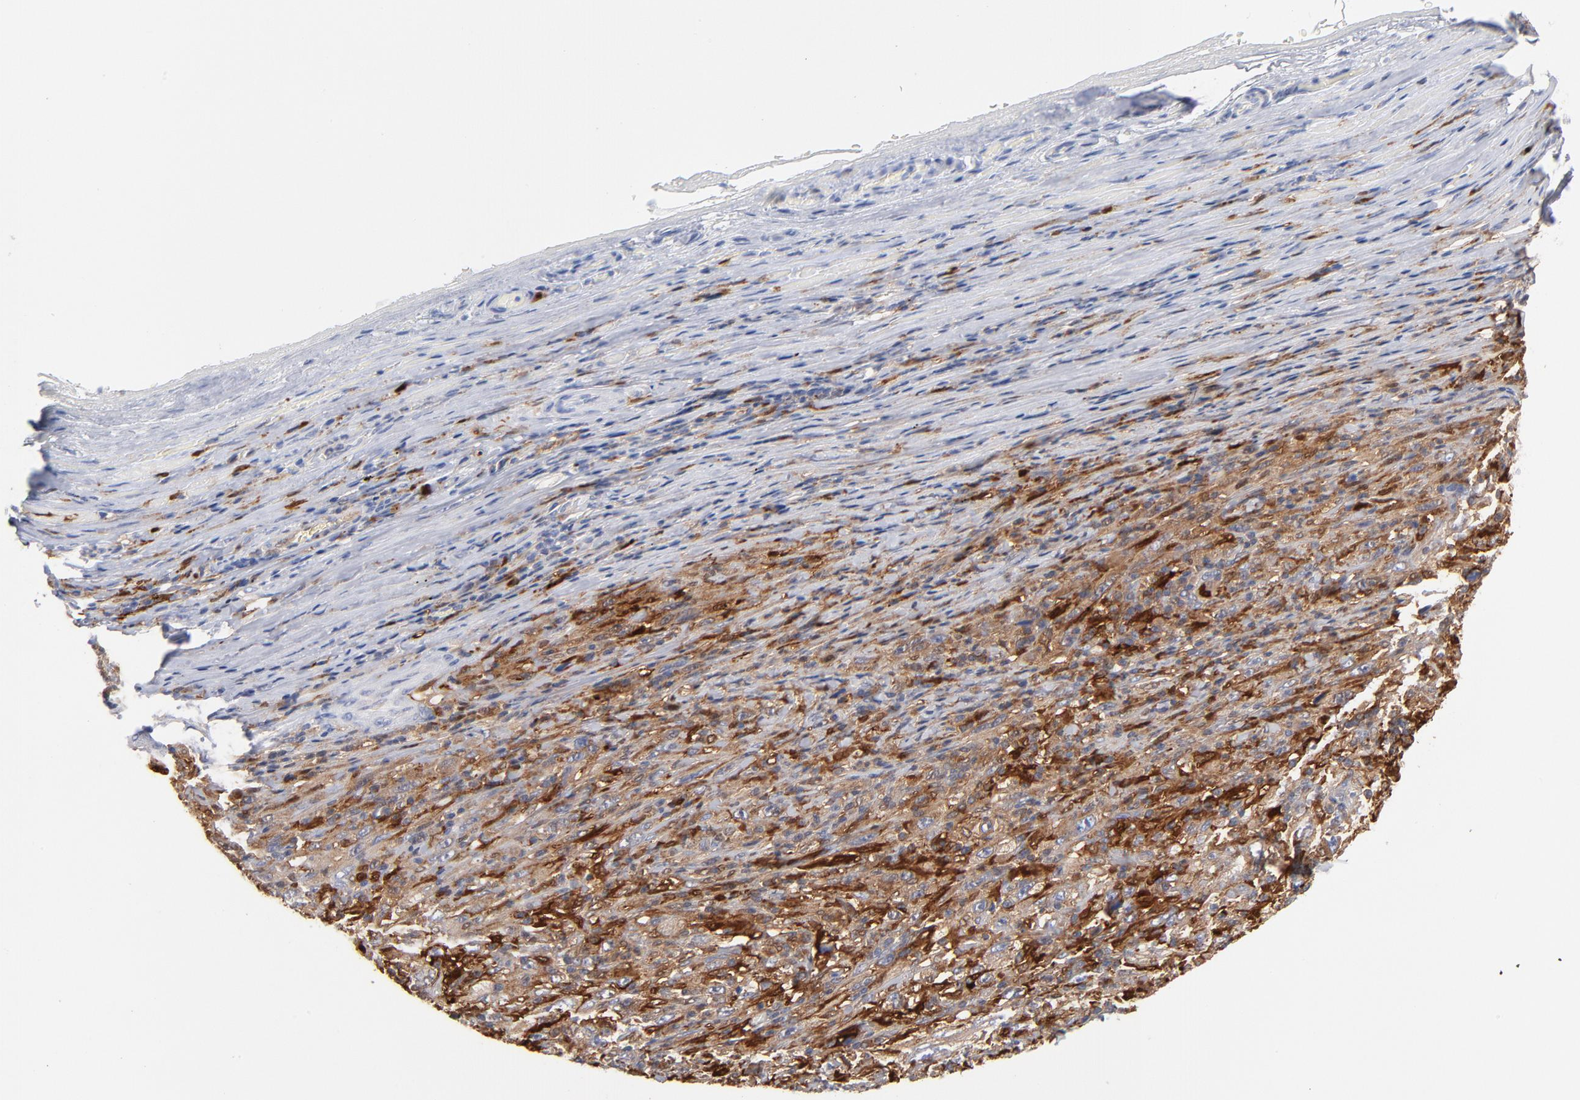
{"staining": {"intensity": "negative", "quantity": "none", "location": "none"}, "tissue": "melanoma", "cell_type": "Tumor cells", "image_type": "cancer", "snomed": [{"axis": "morphology", "description": "Malignant melanoma, Metastatic site"}, {"axis": "topography", "description": "Skin"}], "caption": "Immunohistochemistry micrograph of malignant melanoma (metastatic site) stained for a protein (brown), which demonstrates no staining in tumor cells.", "gene": "IFIT2", "patient": {"sex": "female", "age": 56}}